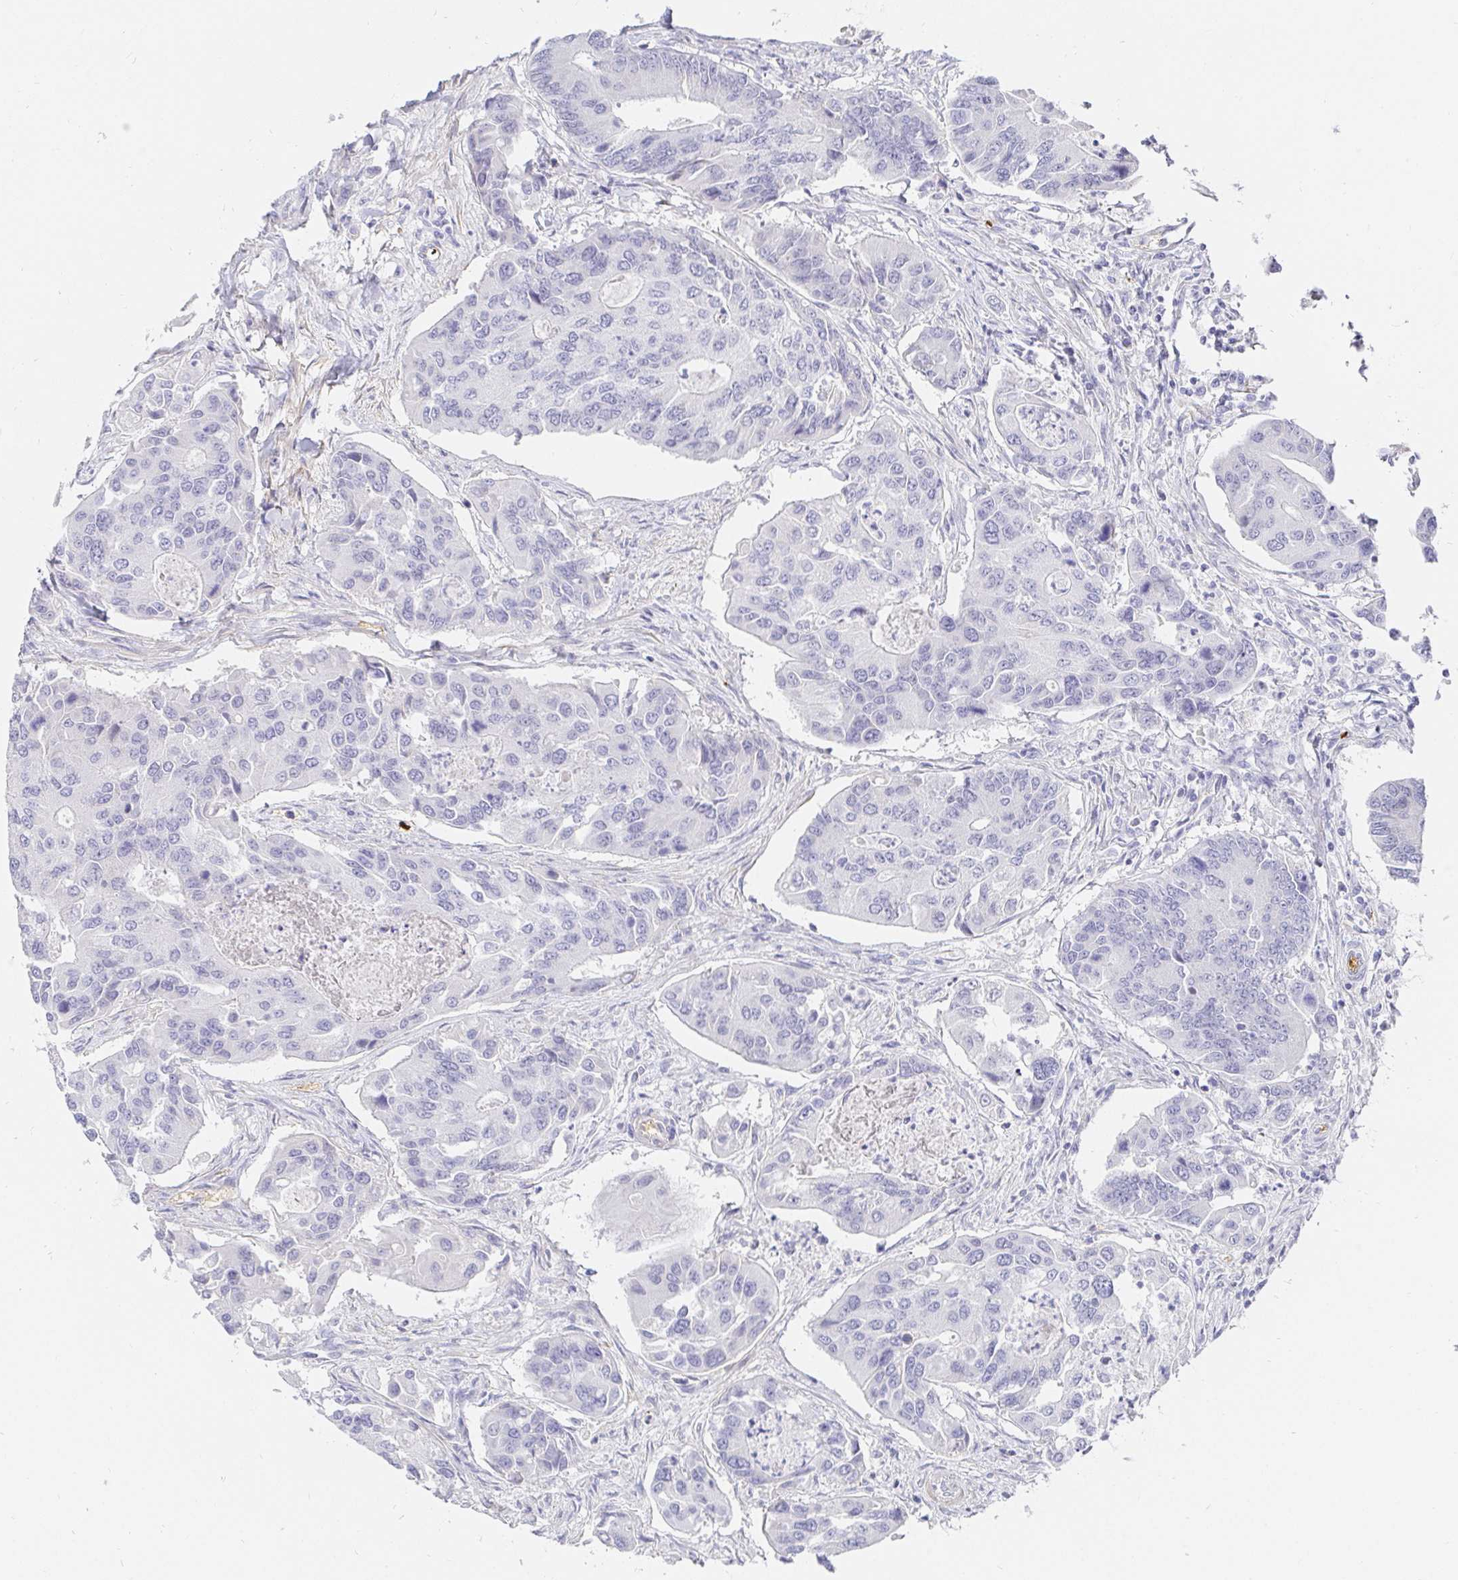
{"staining": {"intensity": "negative", "quantity": "none", "location": "none"}, "tissue": "colorectal cancer", "cell_type": "Tumor cells", "image_type": "cancer", "snomed": [{"axis": "morphology", "description": "Adenocarcinoma, NOS"}, {"axis": "topography", "description": "Colon"}], "caption": "This is an immunohistochemistry histopathology image of colorectal cancer. There is no staining in tumor cells.", "gene": "FGF21", "patient": {"sex": "female", "age": 67}}